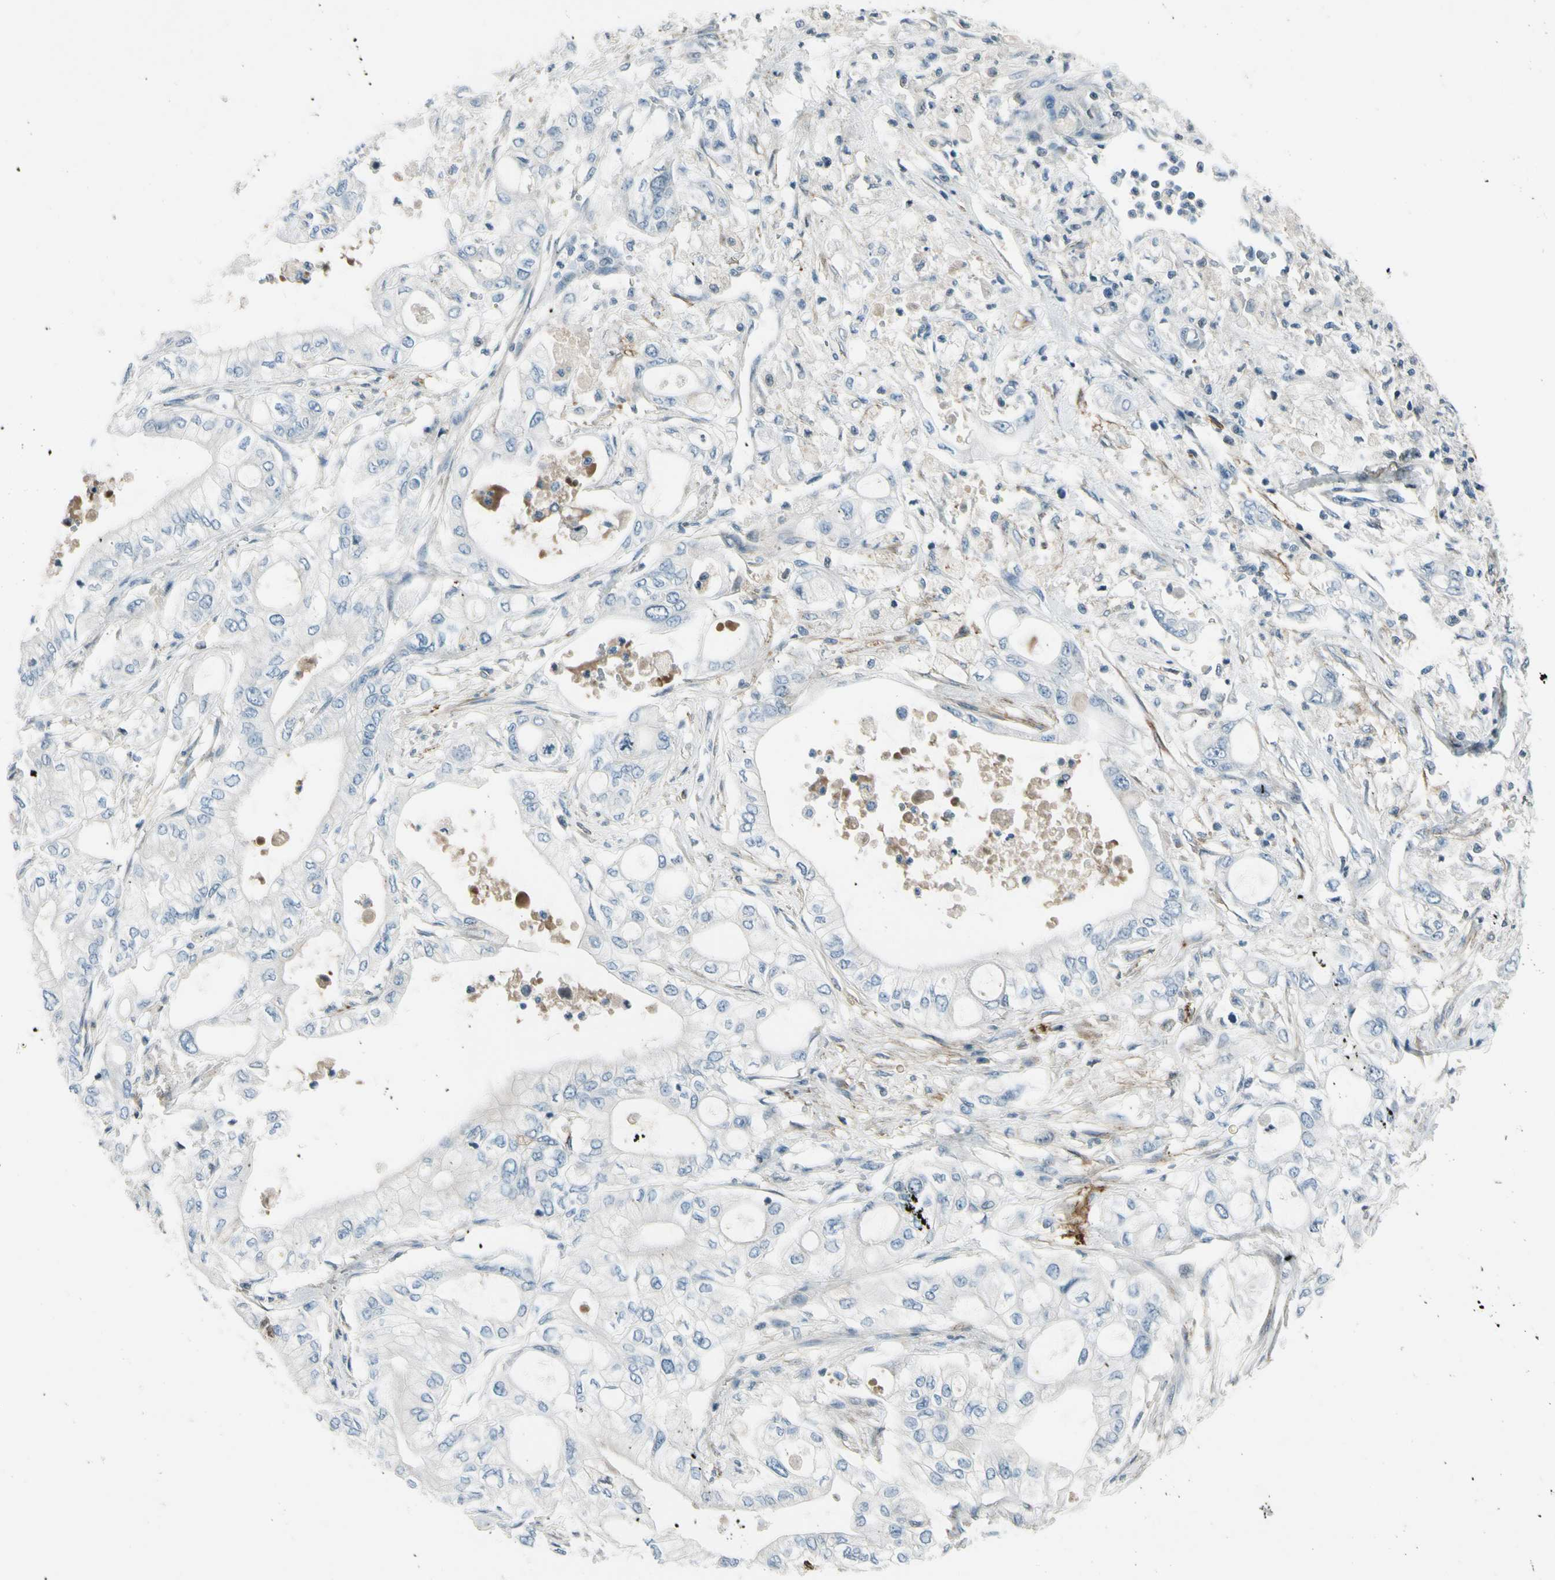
{"staining": {"intensity": "negative", "quantity": "none", "location": "none"}, "tissue": "pancreatic cancer", "cell_type": "Tumor cells", "image_type": "cancer", "snomed": [{"axis": "morphology", "description": "Adenocarcinoma, NOS"}, {"axis": "topography", "description": "Pancreas"}], "caption": "Tumor cells show no significant staining in adenocarcinoma (pancreatic). The staining was performed using DAB to visualize the protein expression in brown, while the nuclei were stained in blue with hematoxylin (Magnification: 20x).", "gene": "PDPN", "patient": {"sex": "male", "age": 79}}